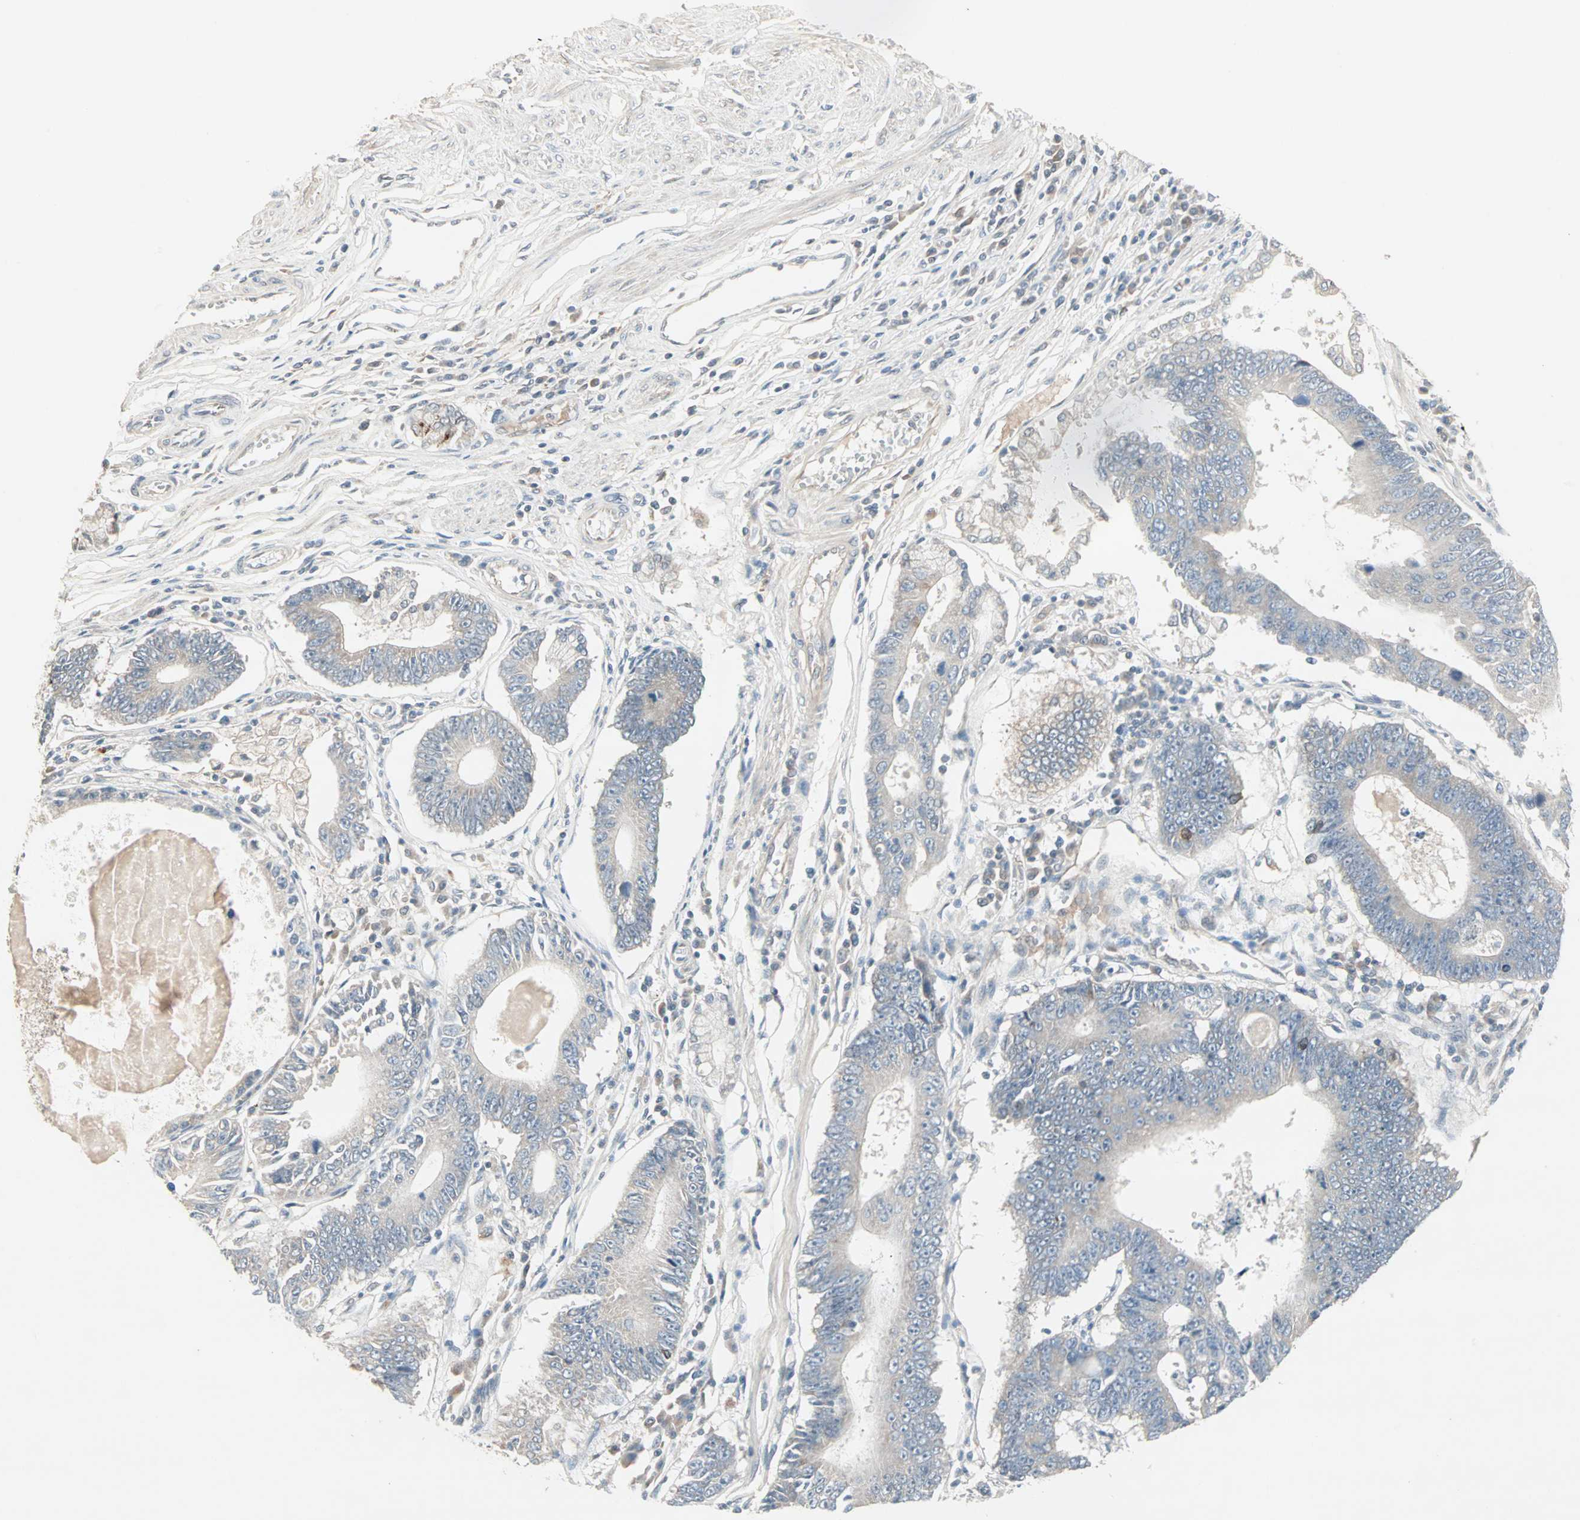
{"staining": {"intensity": "negative", "quantity": "none", "location": "none"}, "tissue": "stomach cancer", "cell_type": "Tumor cells", "image_type": "cancer", "snomed": [{"axis": "morphology", "description": "Adenocarcinoma, NOS"}, {"axis": "topography", "description": "Stomach"}], "caption": "This is an IHC photomicrograph of stomach cancer (adenocarcinoma). There is no positivity in tumor cells.", "gene": "JMJD7-PLA2G4B", "patient": {"sex": "male", "age": 59}}